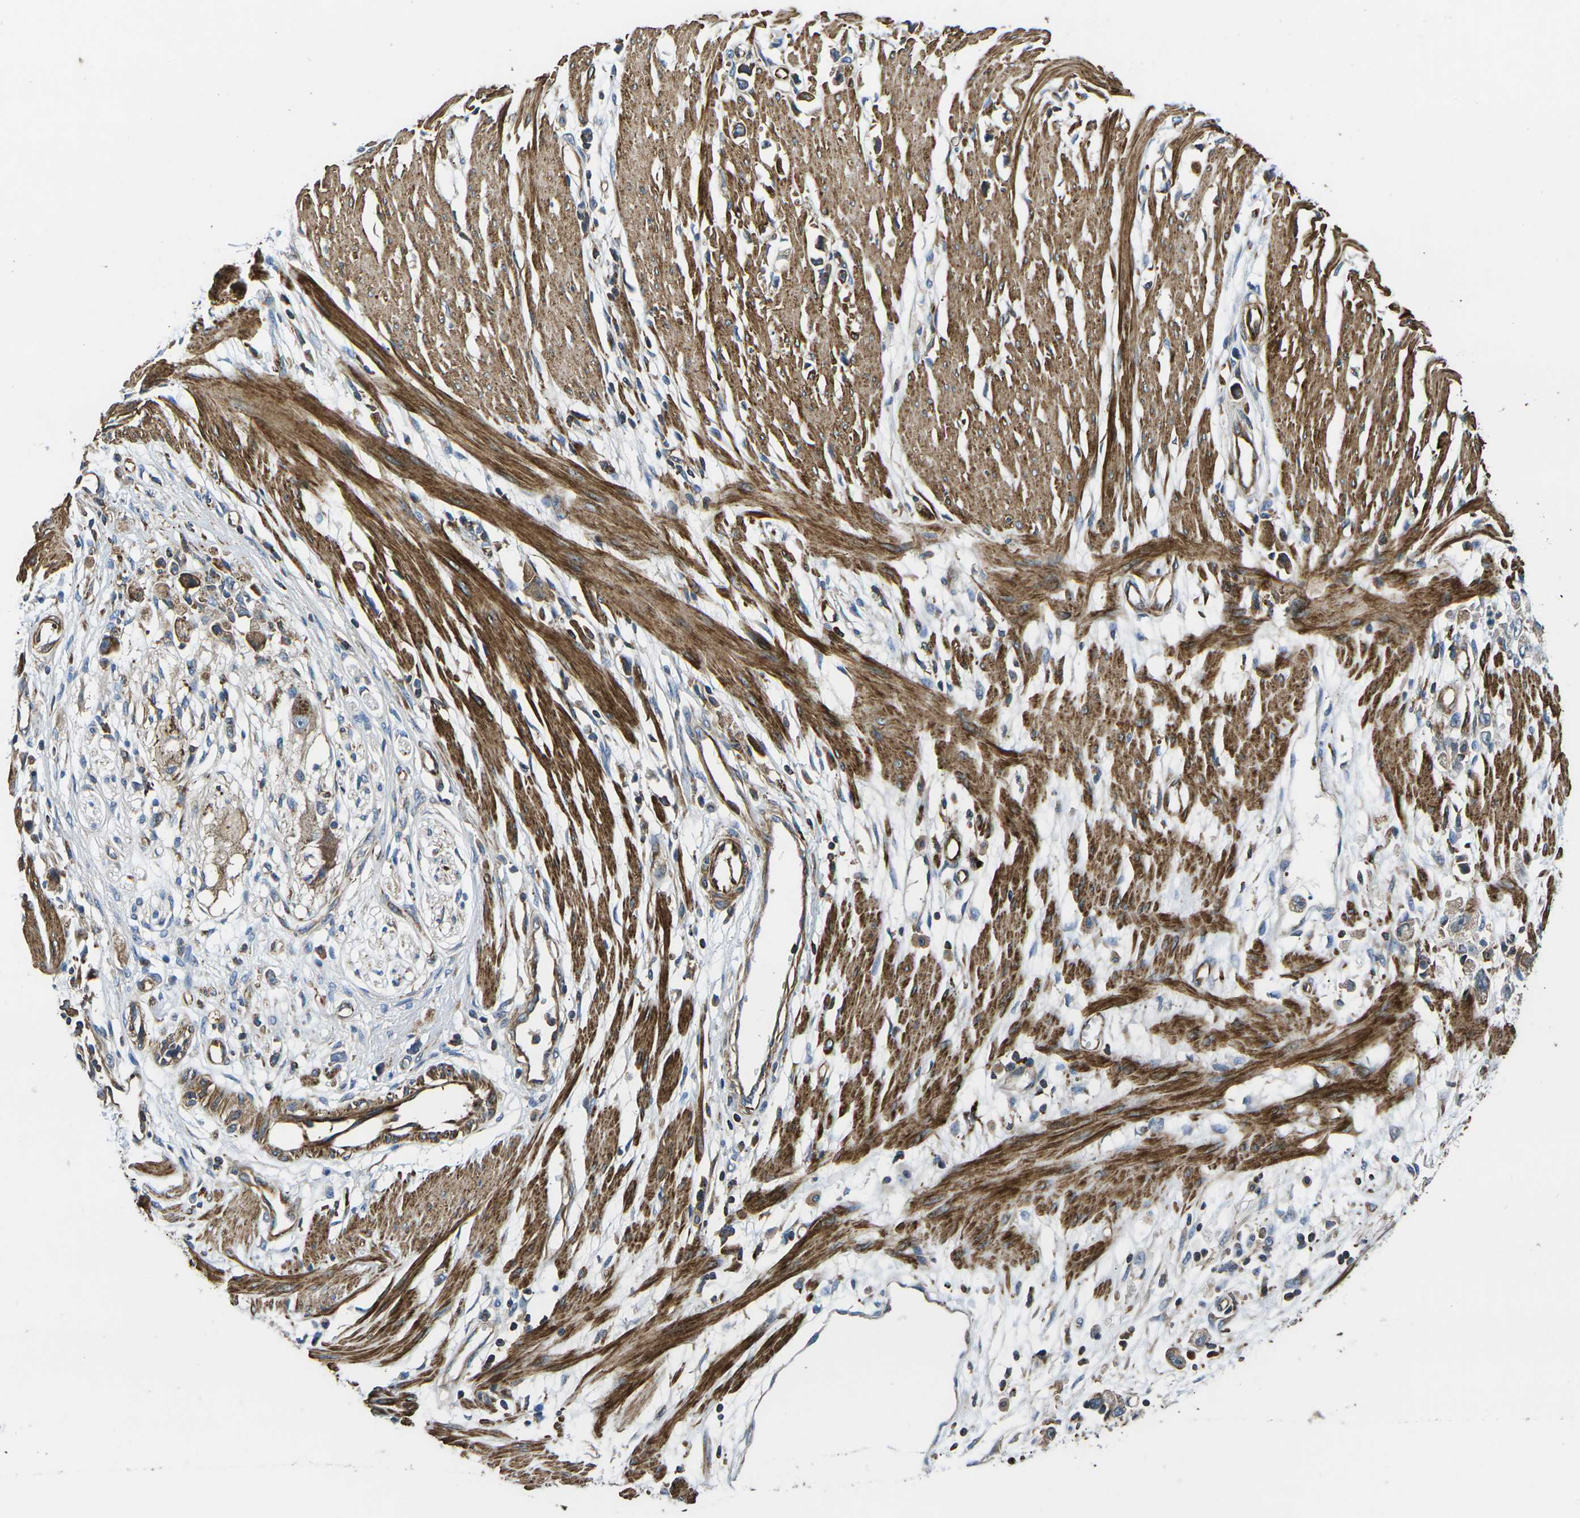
{"staining": {"intensity": "weak", "quantity": "25%-75%", "location": "cytoplasmic/membranous"}, "tissue": "stomach cancer", "cell_type": "Tumor cells", "image_type": "cancer", "snomed": [{"axis": "morphology", "description": "Adenocarcinoma, NOS"}, {"axis": "topography", "description": "Stomach"}], "caption": "Protein staining by immunohistochemistry shows weak cytoplasmic/membranous expression in approximately 25%-75% of tumor cells in adenocarcinoma (stomach).", "gene": "KCNJ15", "patient": {"sex": "female", "age": 59}}